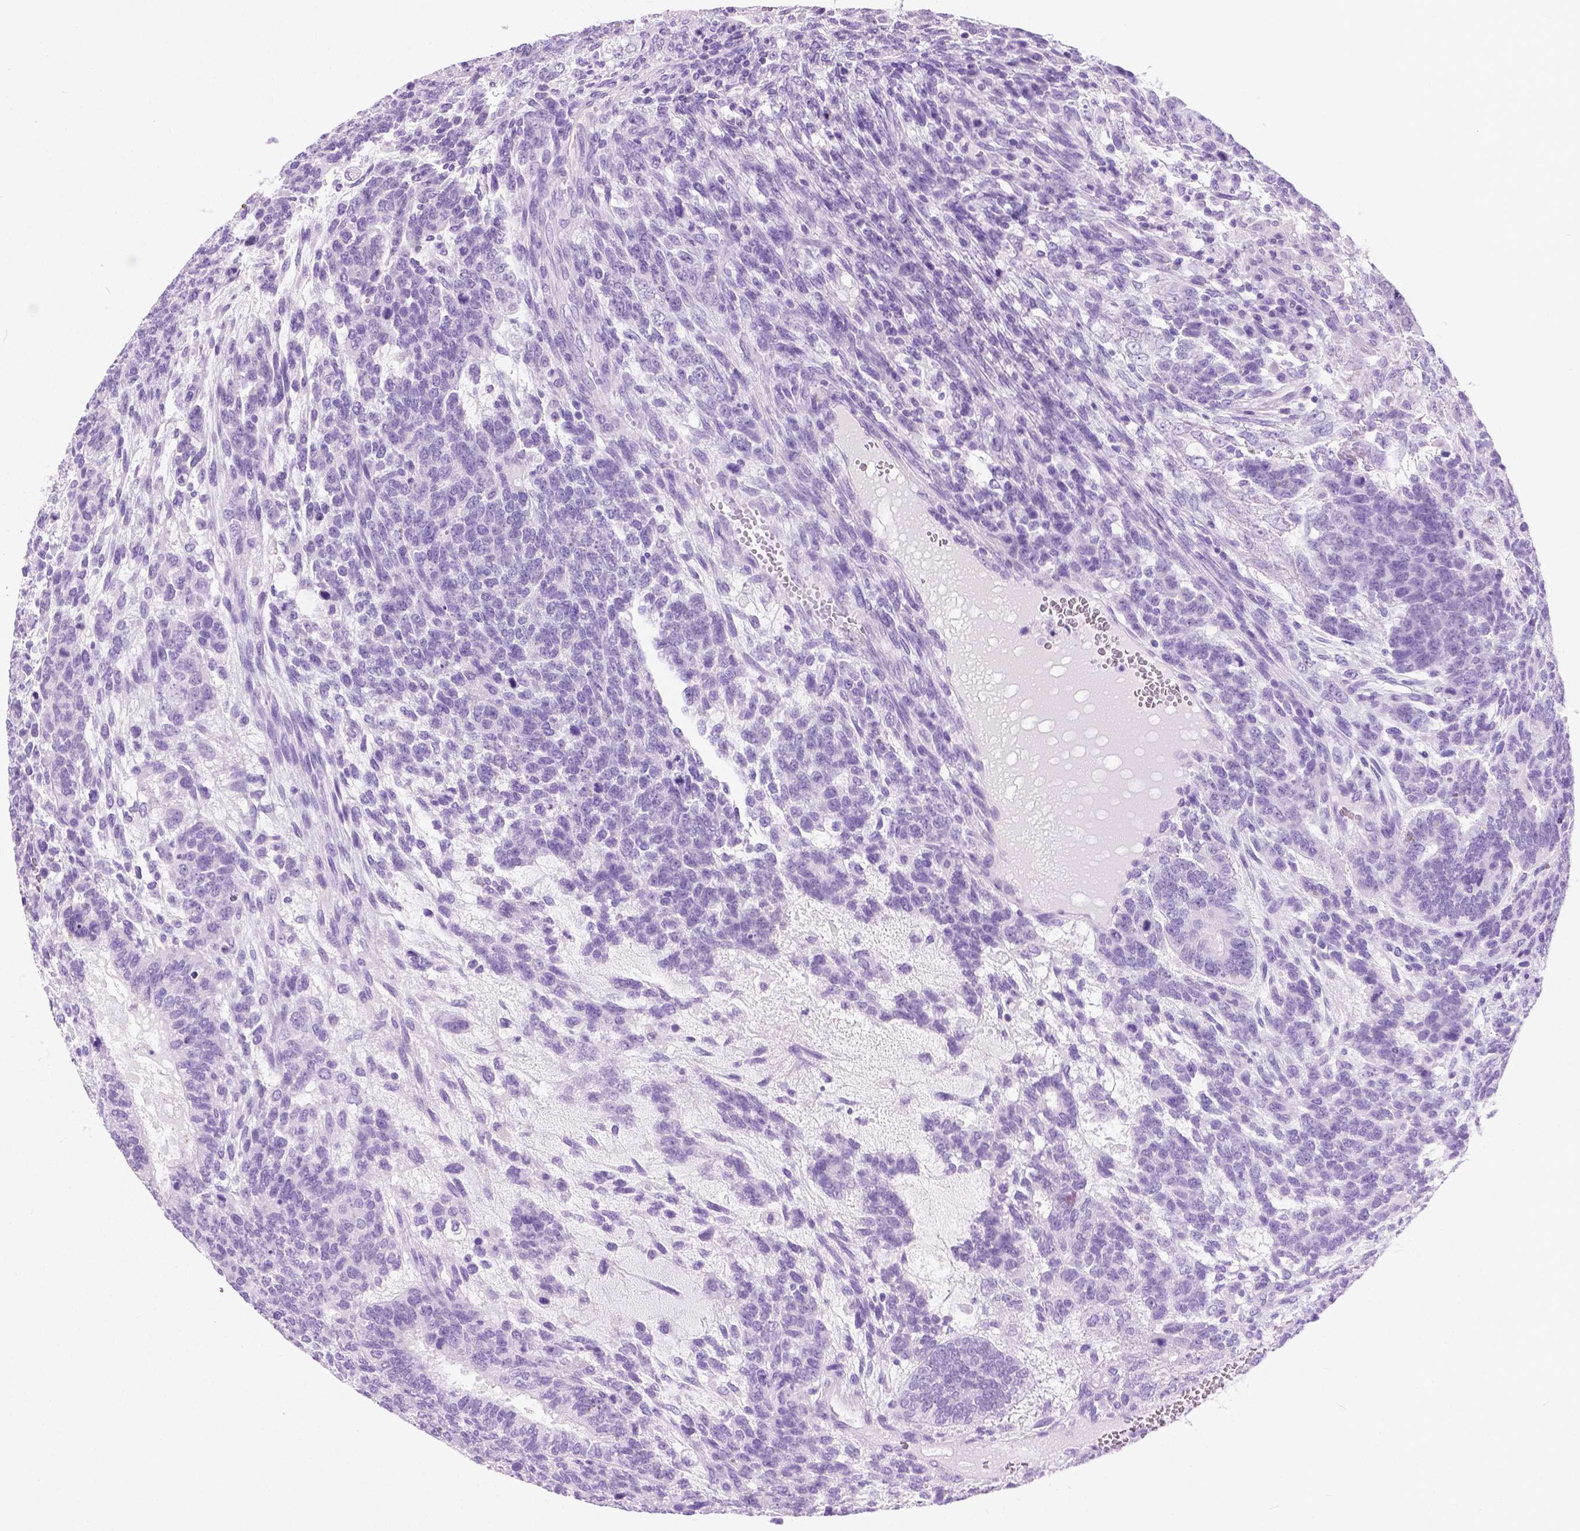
{"staining": {"intensity": "negative", "quantity": "none", "location": "none"}, "tissue": "testis cancer", "cell_type": "Tumor cells", "image_type": "cancer", "snomed": [{"axis": "morphology", "description": "Normal tissue, NOS"}, {"axis": "morphology", "description": "Carcinoma, Embryonal, NOS"}, {"axis": "topography", "description": "Testis"}, {"axis": "topography", "description": "Epididymis"}], "caption": "A photomicrograph of human embryonal carcinoma (testis) is negative for staining in tumor cells.", "gene": "ARMS2", "patient": {"sex": "male", "age": 23}}